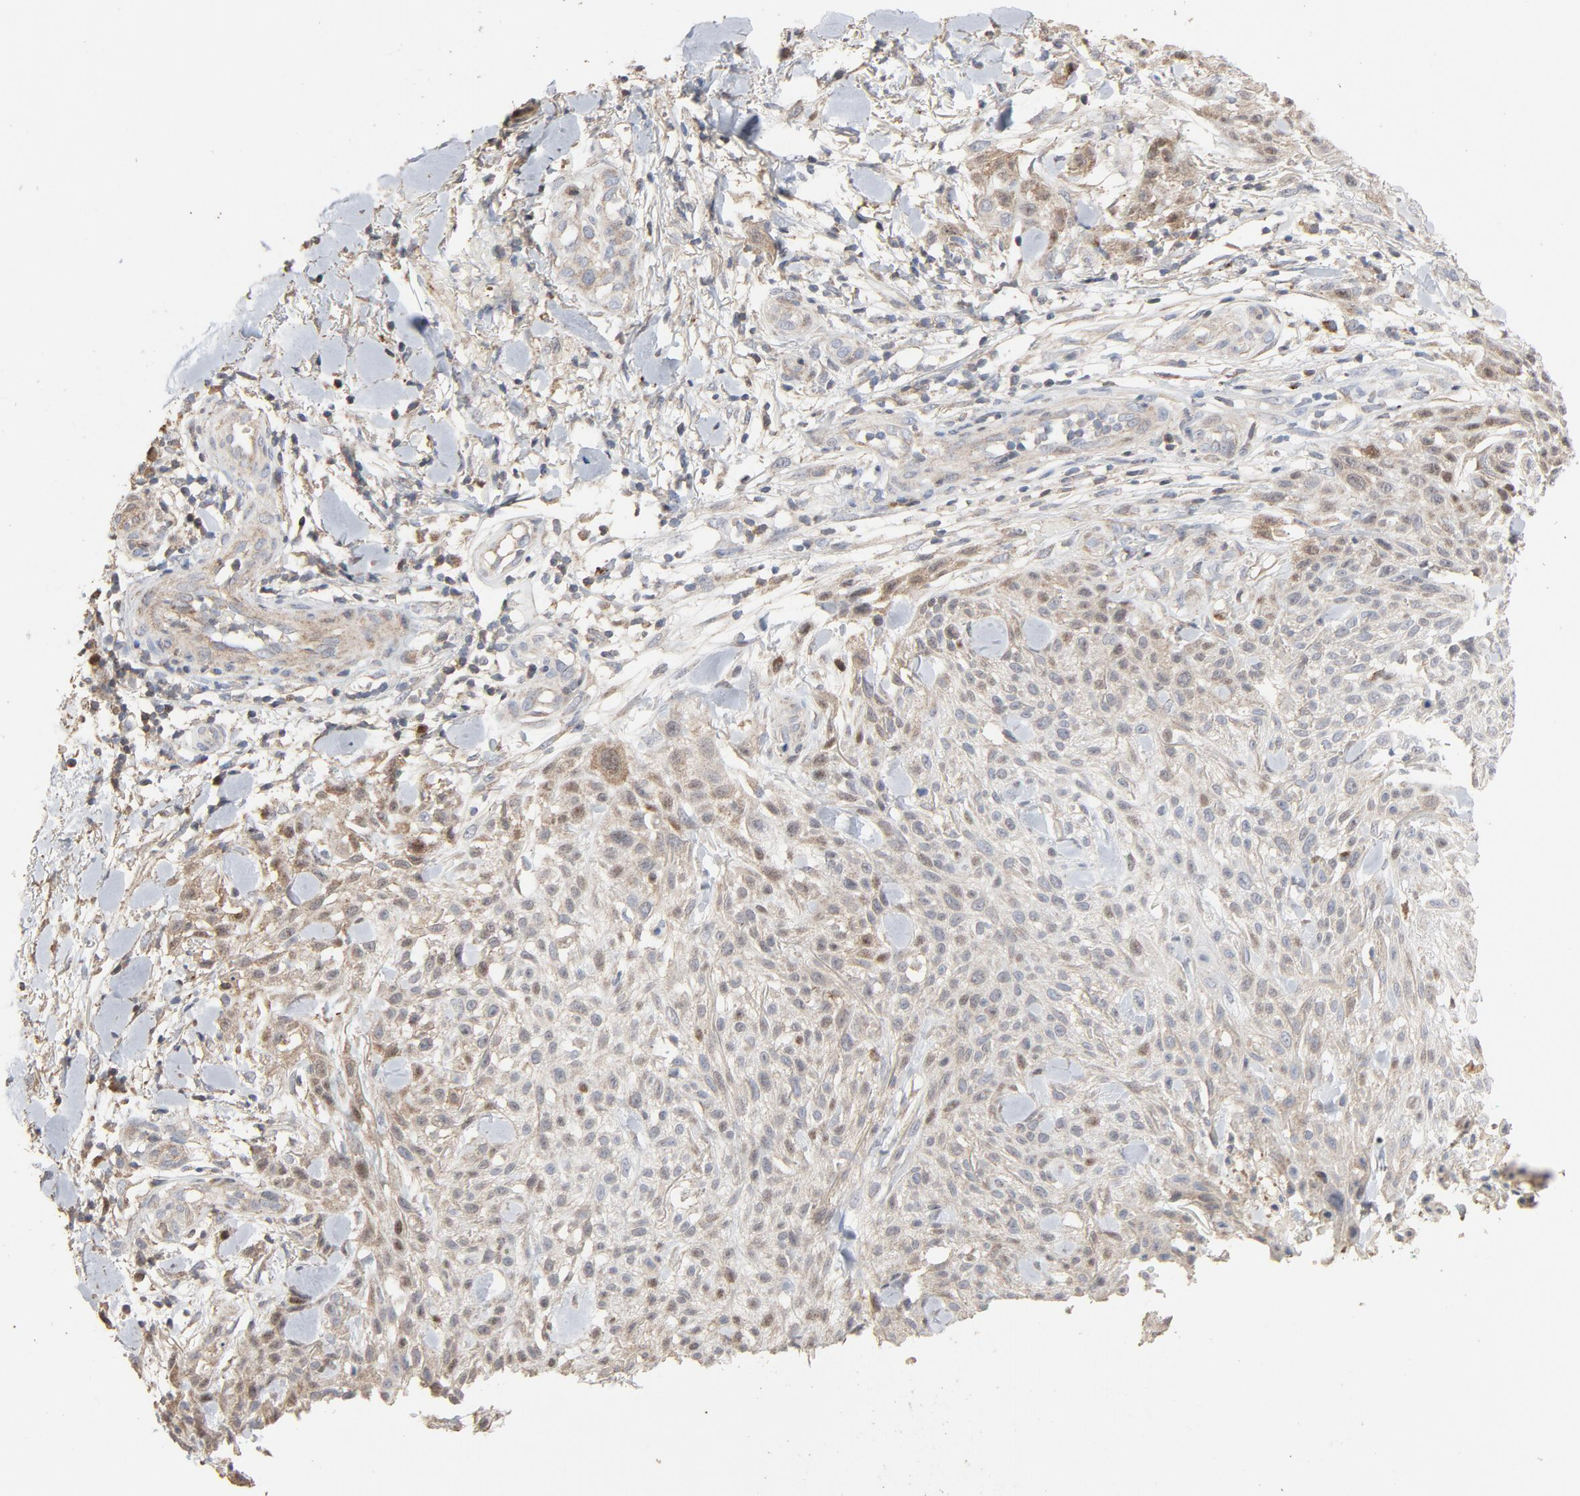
{"staining": {"intensity": "weak", "quantity": "25%-75%", "location": "cytoplasmic/membranous,nuclear"}, "tissue": "skin cancer", "cell_type": "Tumor cells", "image_type": "cancer", "snomed": [{"axis": "morphology", "description": "Squamous cell carcinoma, NOS"}, {"axis": "topography", "description": "Skin"}], "caption": "Skin cancer (squamous cell carcinoma) was stained to show a protein in brown. There is low levels of weak cytoplasmic/membranous and nuclear expression in about 25%-75% of tumor cells.", "gene": "CDK6", "patient": {"sex": "female", "age": 42}}